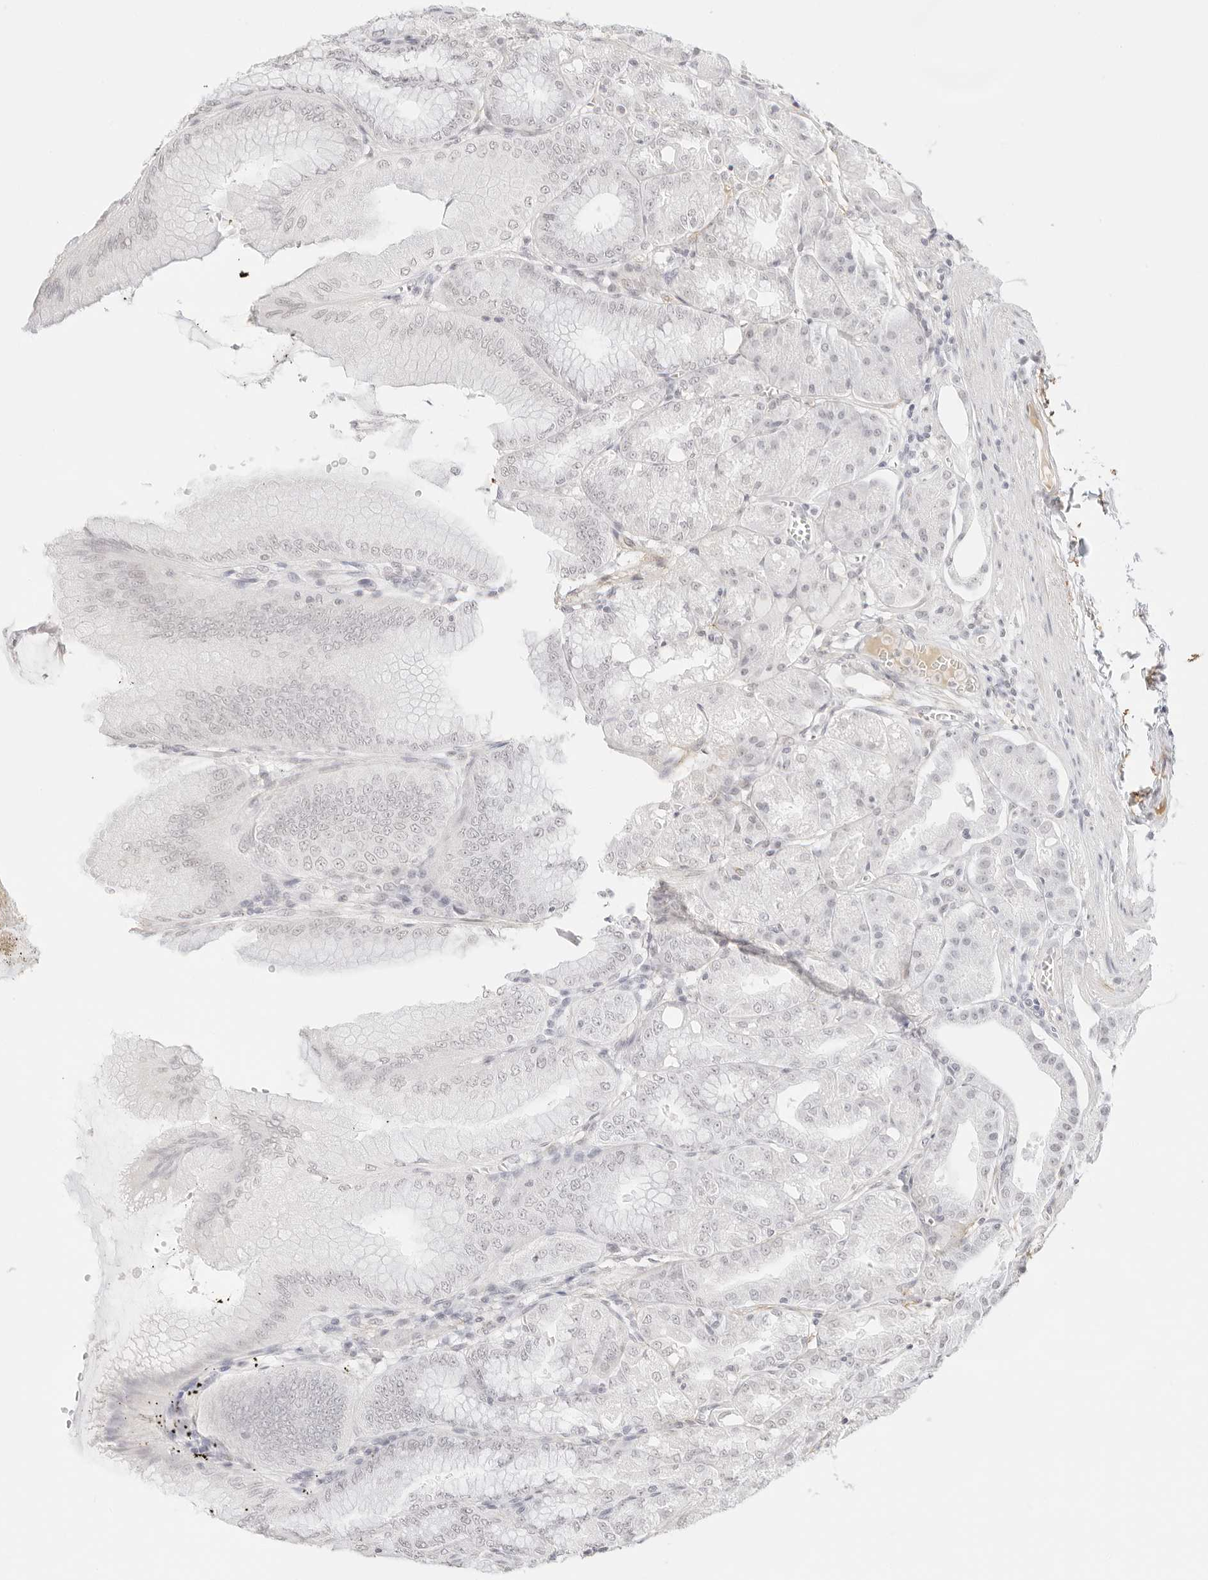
{"staining": {"intensity": "negative", "quantity": "none", "location": "none"}, "tissue": "stomach", "cell_type": "Glandular cells", "image_type": "normal", "snomed": [{"axis": "morphology", "description": "Normal tissue, NOS"}, {"axis": "topography", "description": "Stomach, lower"}], "caption": "DAB (3,3'-diaminobenzidine) immunohistochemical staining of unremarkable human stomach displays no significant positivity in glandular cells.", "gene": "FBLN5", "patient": {"sex": "male", "age": 71}}